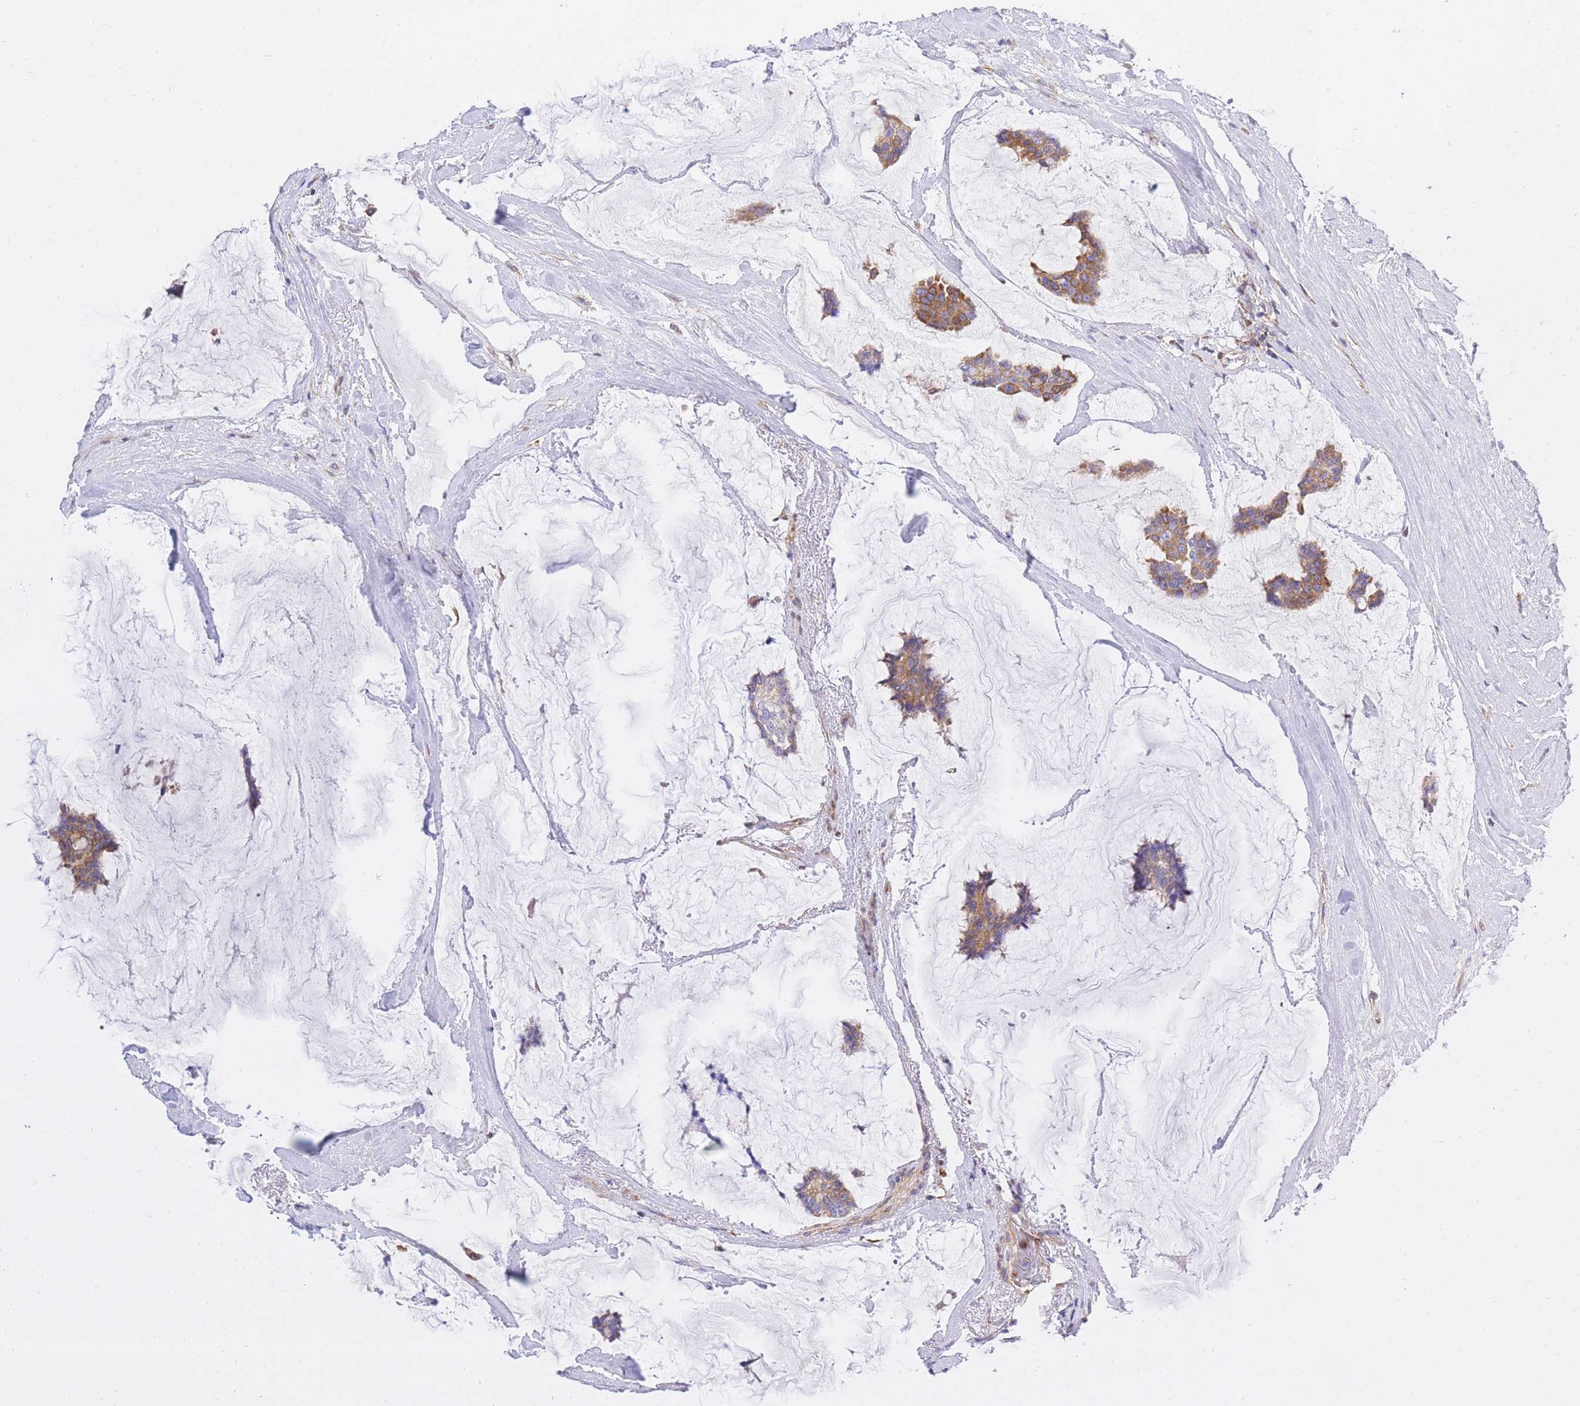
{"staining": {"intensity": "moderate", "quantity": "25%-75%", "location": "cytoplasmic/membranous"}, "tissue": "breast cancer", "cell_type": "Tumor cells", "image_type": "cancer", "snomed": [{"axis": "morphology", "description": "Duct carcinoma"}, {"axis": "topography", "description": "Breast"}], "caption": "Protein staining of invasive ductal carcinoma (breast) tissue shows moderate cytoplasmic/membranous positivity in about 25%-75% of tumor cells.", "gene": "REM1", "patient": {"sex": "female", "age": 93}}